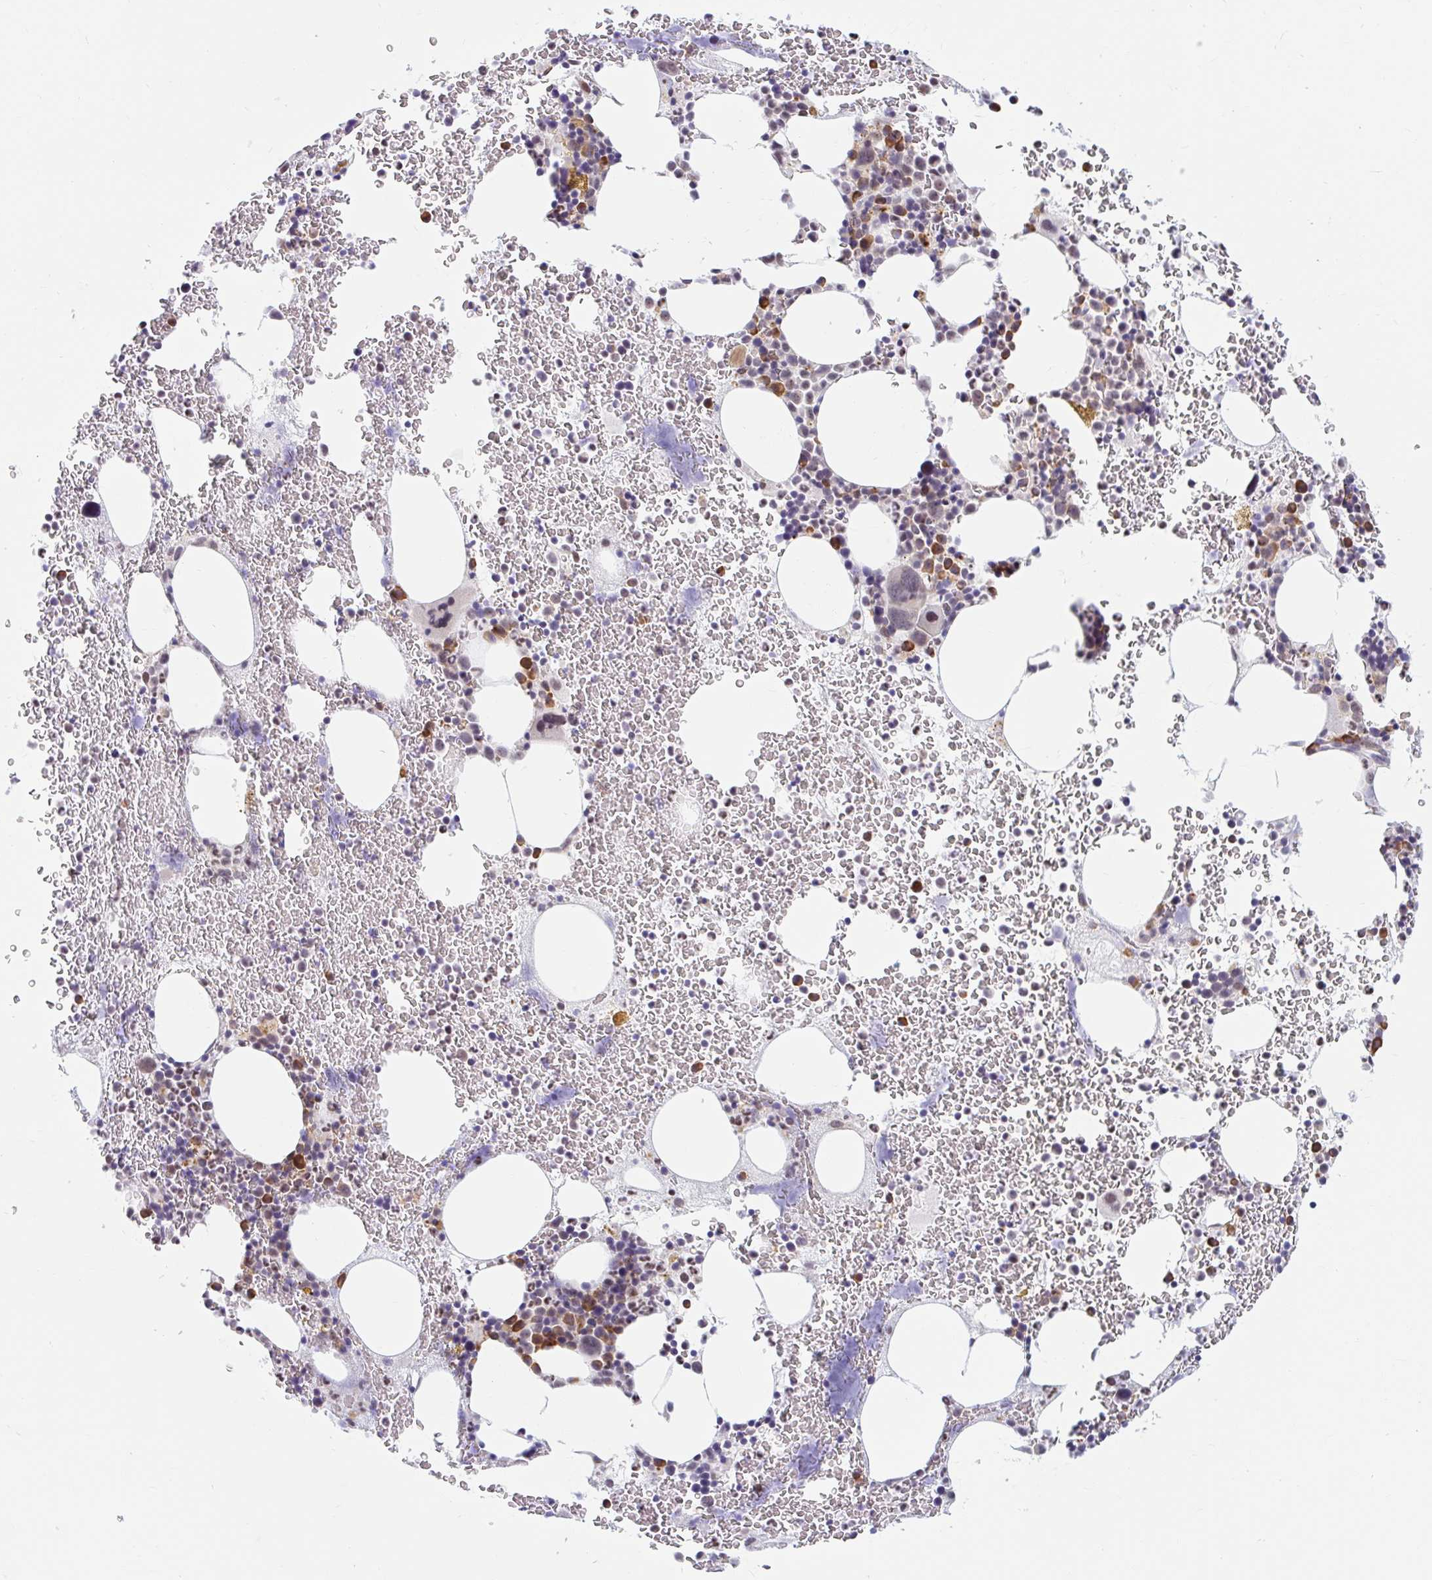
{"staining": {"intensity": "strong", "quantity": "<25%", "location": "cytoplasmic/membranous"}, "tissue": "bone marrow", "cell_type": "Hematopoietic cells", "image_type": "normal", "snomed": [{"axis": "morphology", "description": "Normal tissue, NOS"}, {"axis": "topography", "description": "Bone marrow"}], "caption": "Immunohistochemical staining of unremarkable human bone marrow exhibits medium levels of strong cytoplasmic/membranous expression in approximately <25% of hematopoietic cells.", "gene": "SRSF10", "patient": {"sex": "male", "age": 62}}